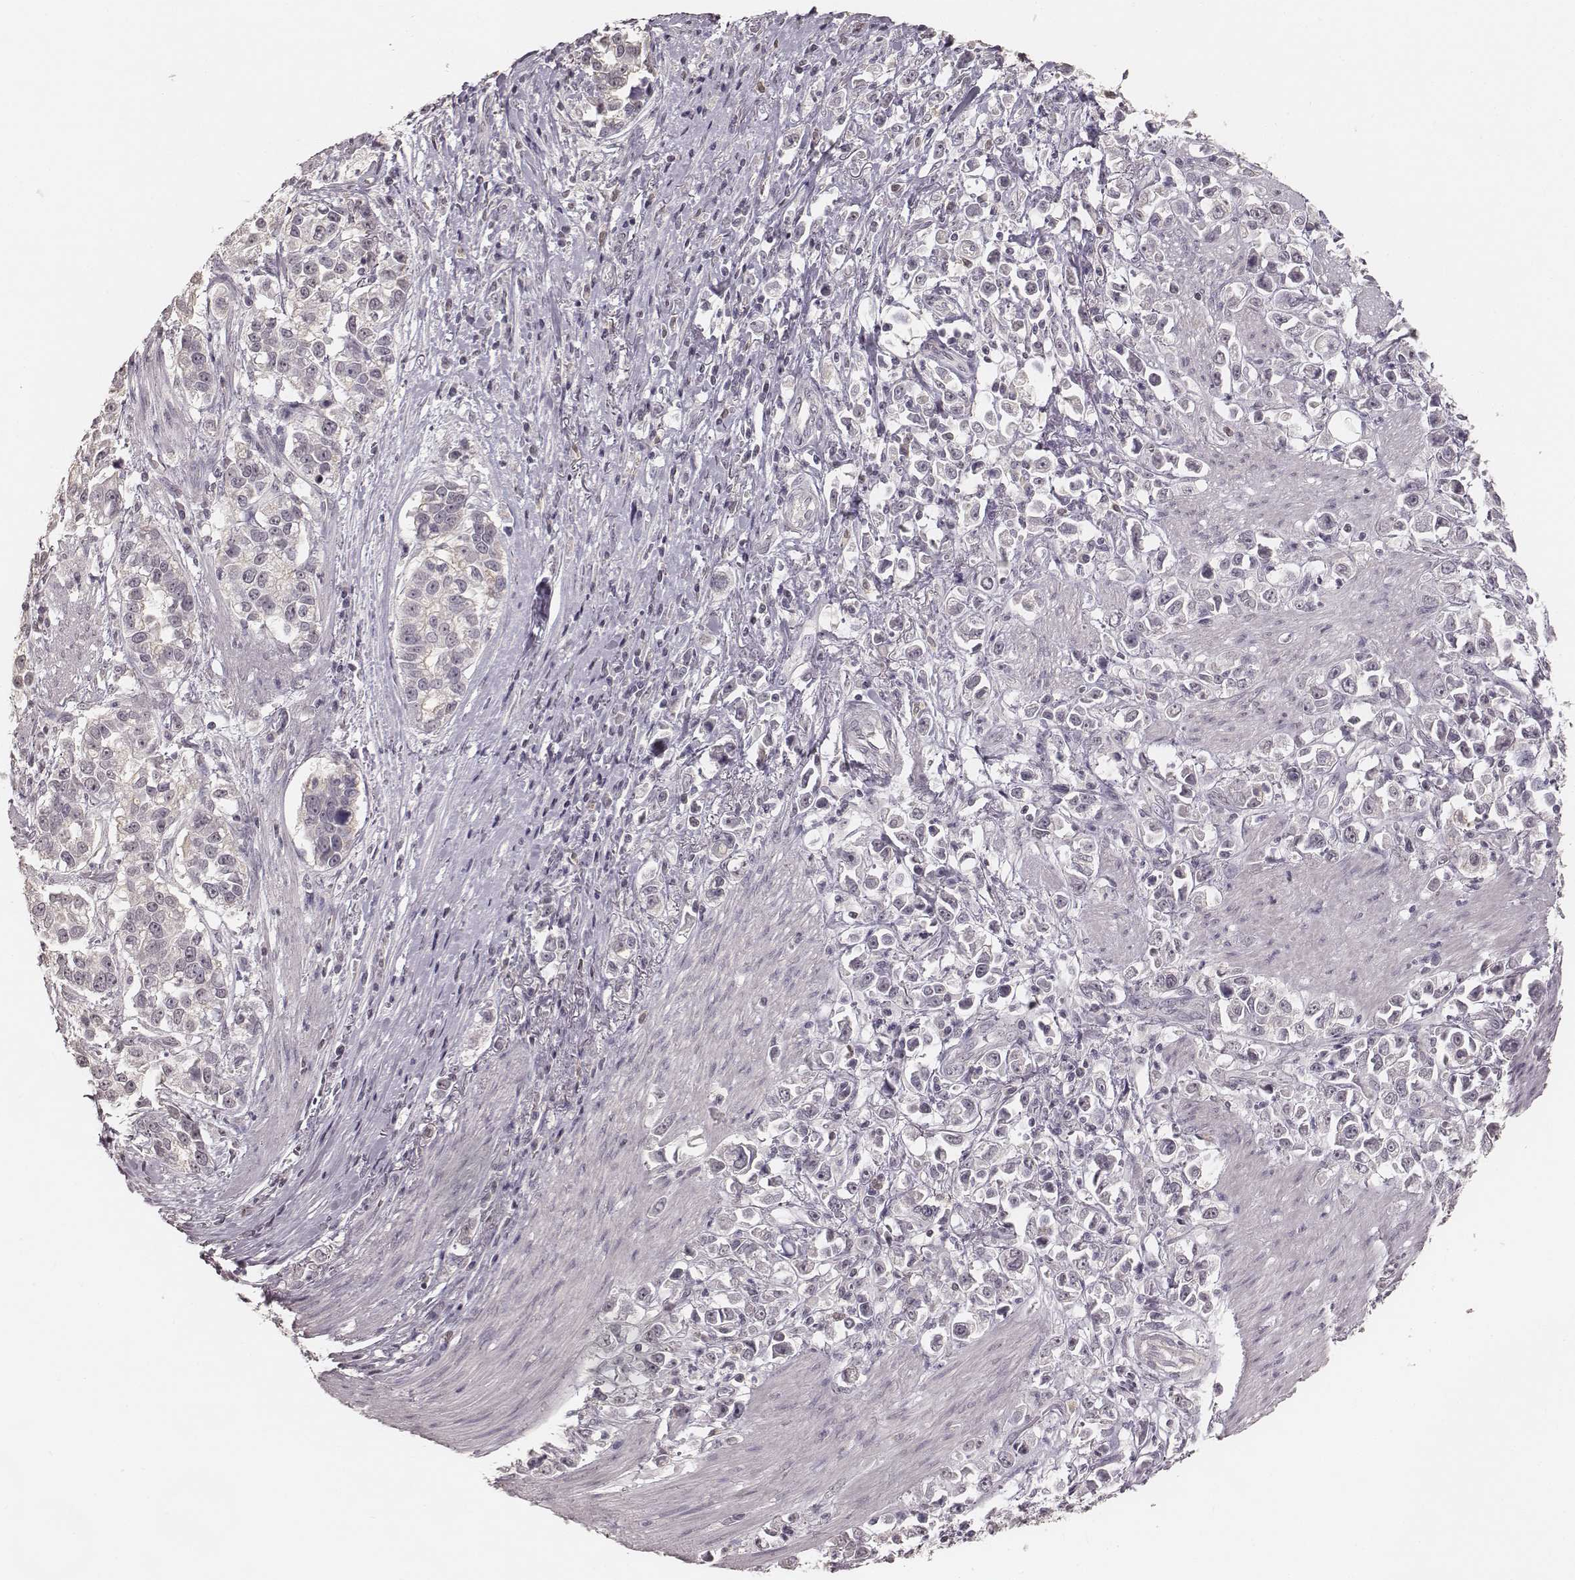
{"staining": {"intensity": "negative", "quantity": "none", "location": "none"}, "tissue": "stomach cancer", "cell_type": "Tumor cells", "image_type": "cancer", "snomed": [{"axis": "morphology", "description": "Adenocarcinoma, NOS"}, {"axis": "topography", "description": "Stomach"}], "caption": "Histopathology image shows no protein expression in tumor cells of stomach cancer (adenocarcinoma) tissue. (DAB IHC, high magnification).", "gene": "LY6K", "patient": {"sex": "male", "age": 93}}